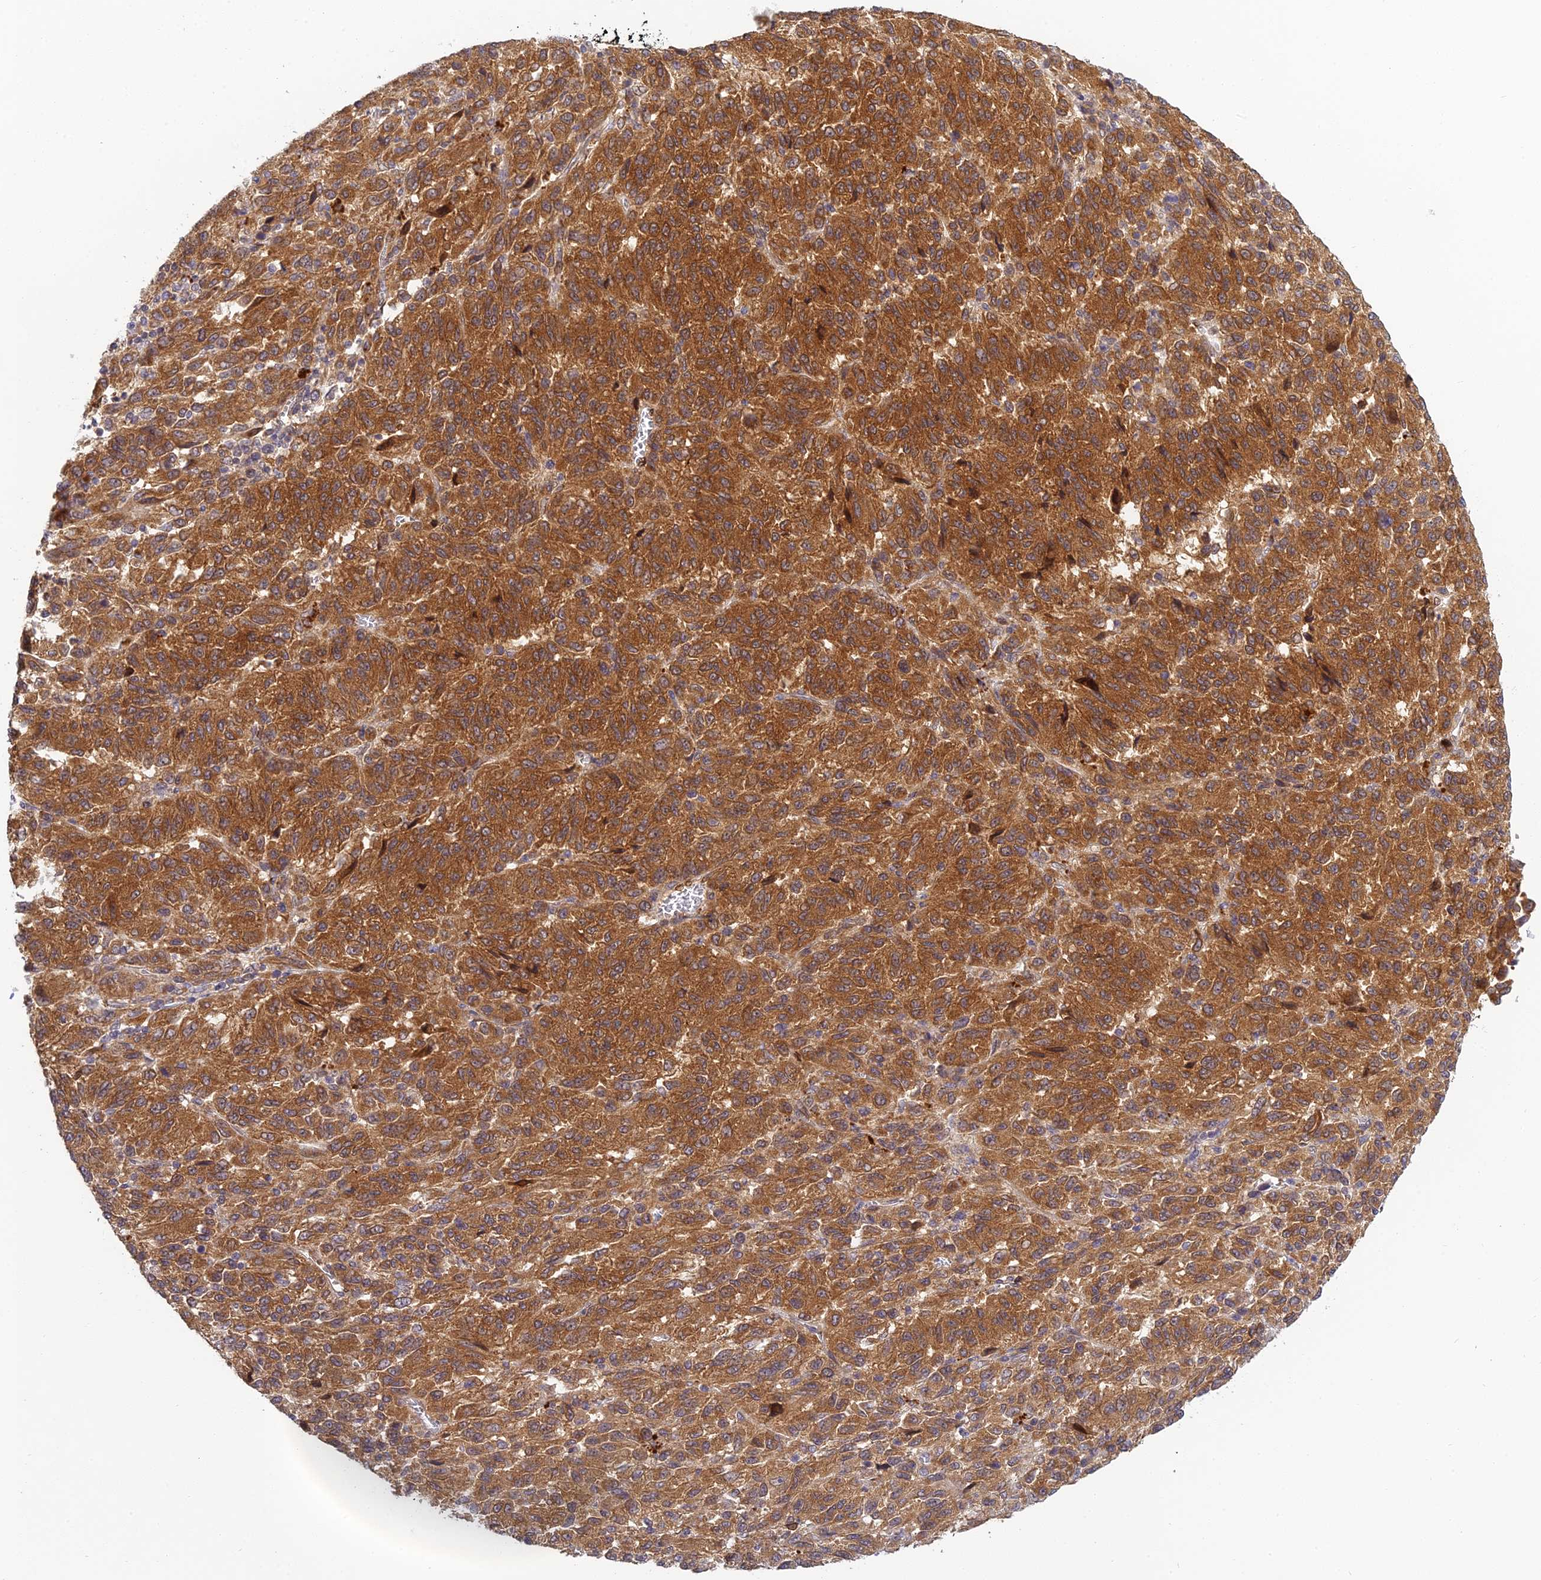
{"staining": {"intensity": "strong", "quantity": ">75%", "location": "cytoplasmic/membranous"}, "tissue": "melanoma", "cell_type": "Tumor cells", "image_type": "cancer", "snomed": [{"axis": "morphology", "description": "Malignant melanoma, Metastatic site"}, {"axis": "topography", "description": "Lung"}], "caption": "Melanoma tissue shows strong cytoplasmic/membranous positivity in approximately >75% of tumor cells", "gene": "SKIC8", "patient": {"sex": "male", "age": 64}}